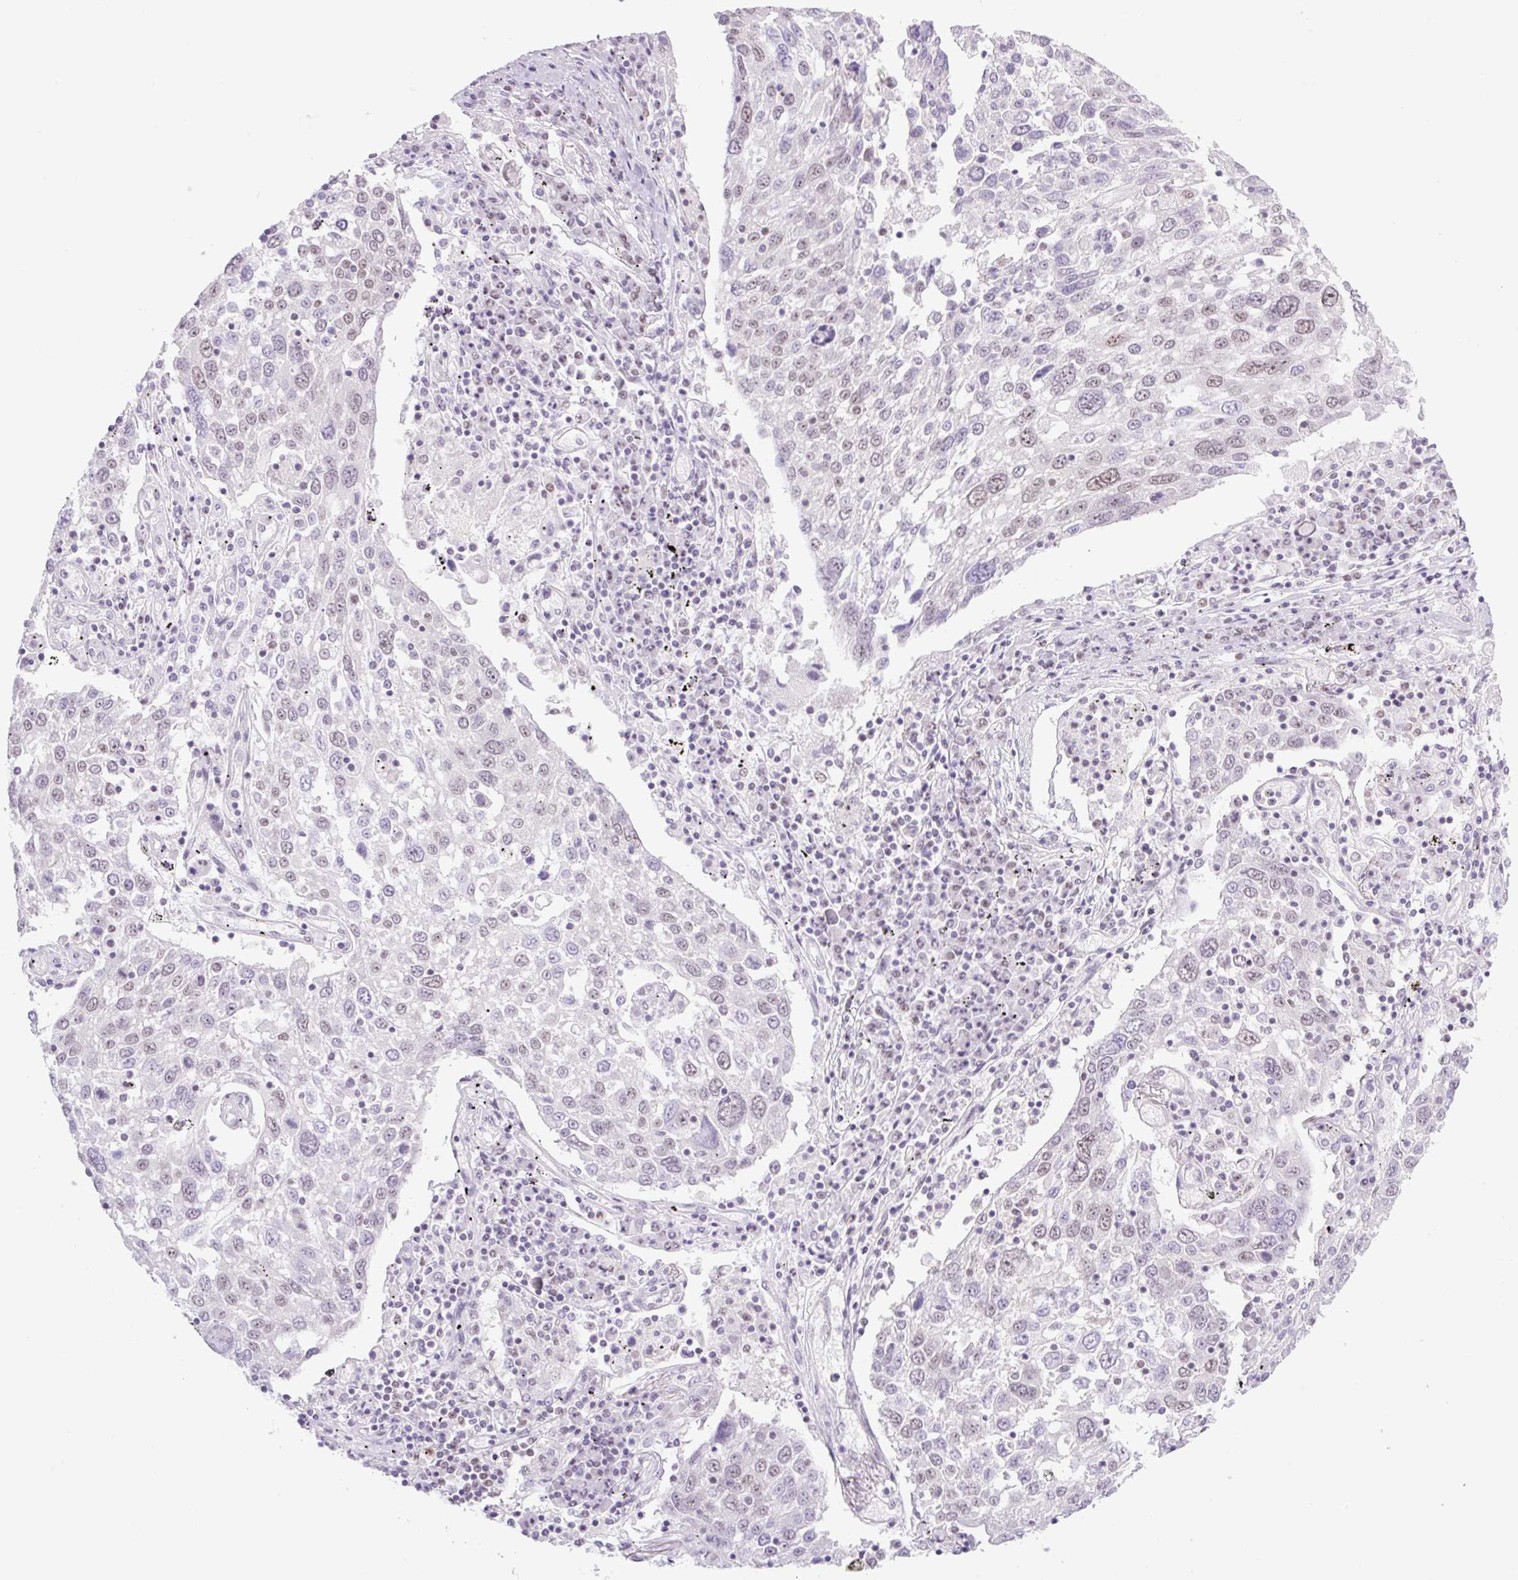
{"staining": {"intensity": "weak", "quantity": "<25%", "location": "nuclear"}, "tissue": "lung cancer", "cell_type": "Tumor cells", "image_type": "cancer", "snomed": [{"axis": "morphology", "description": "Squamous cell carcinoma, NOS"}, {"axis": "topography", "description": "Lung"}], "caption": "This image is of lung squamous cell carcinoma stained with immunohistochemistry (IHC) to label a protein in brown with the nuclei are counter-stained blue. There is no positivity in tumor cells.", "gene": "TLE3", "patient": {"sex": "male", "age": 65}}